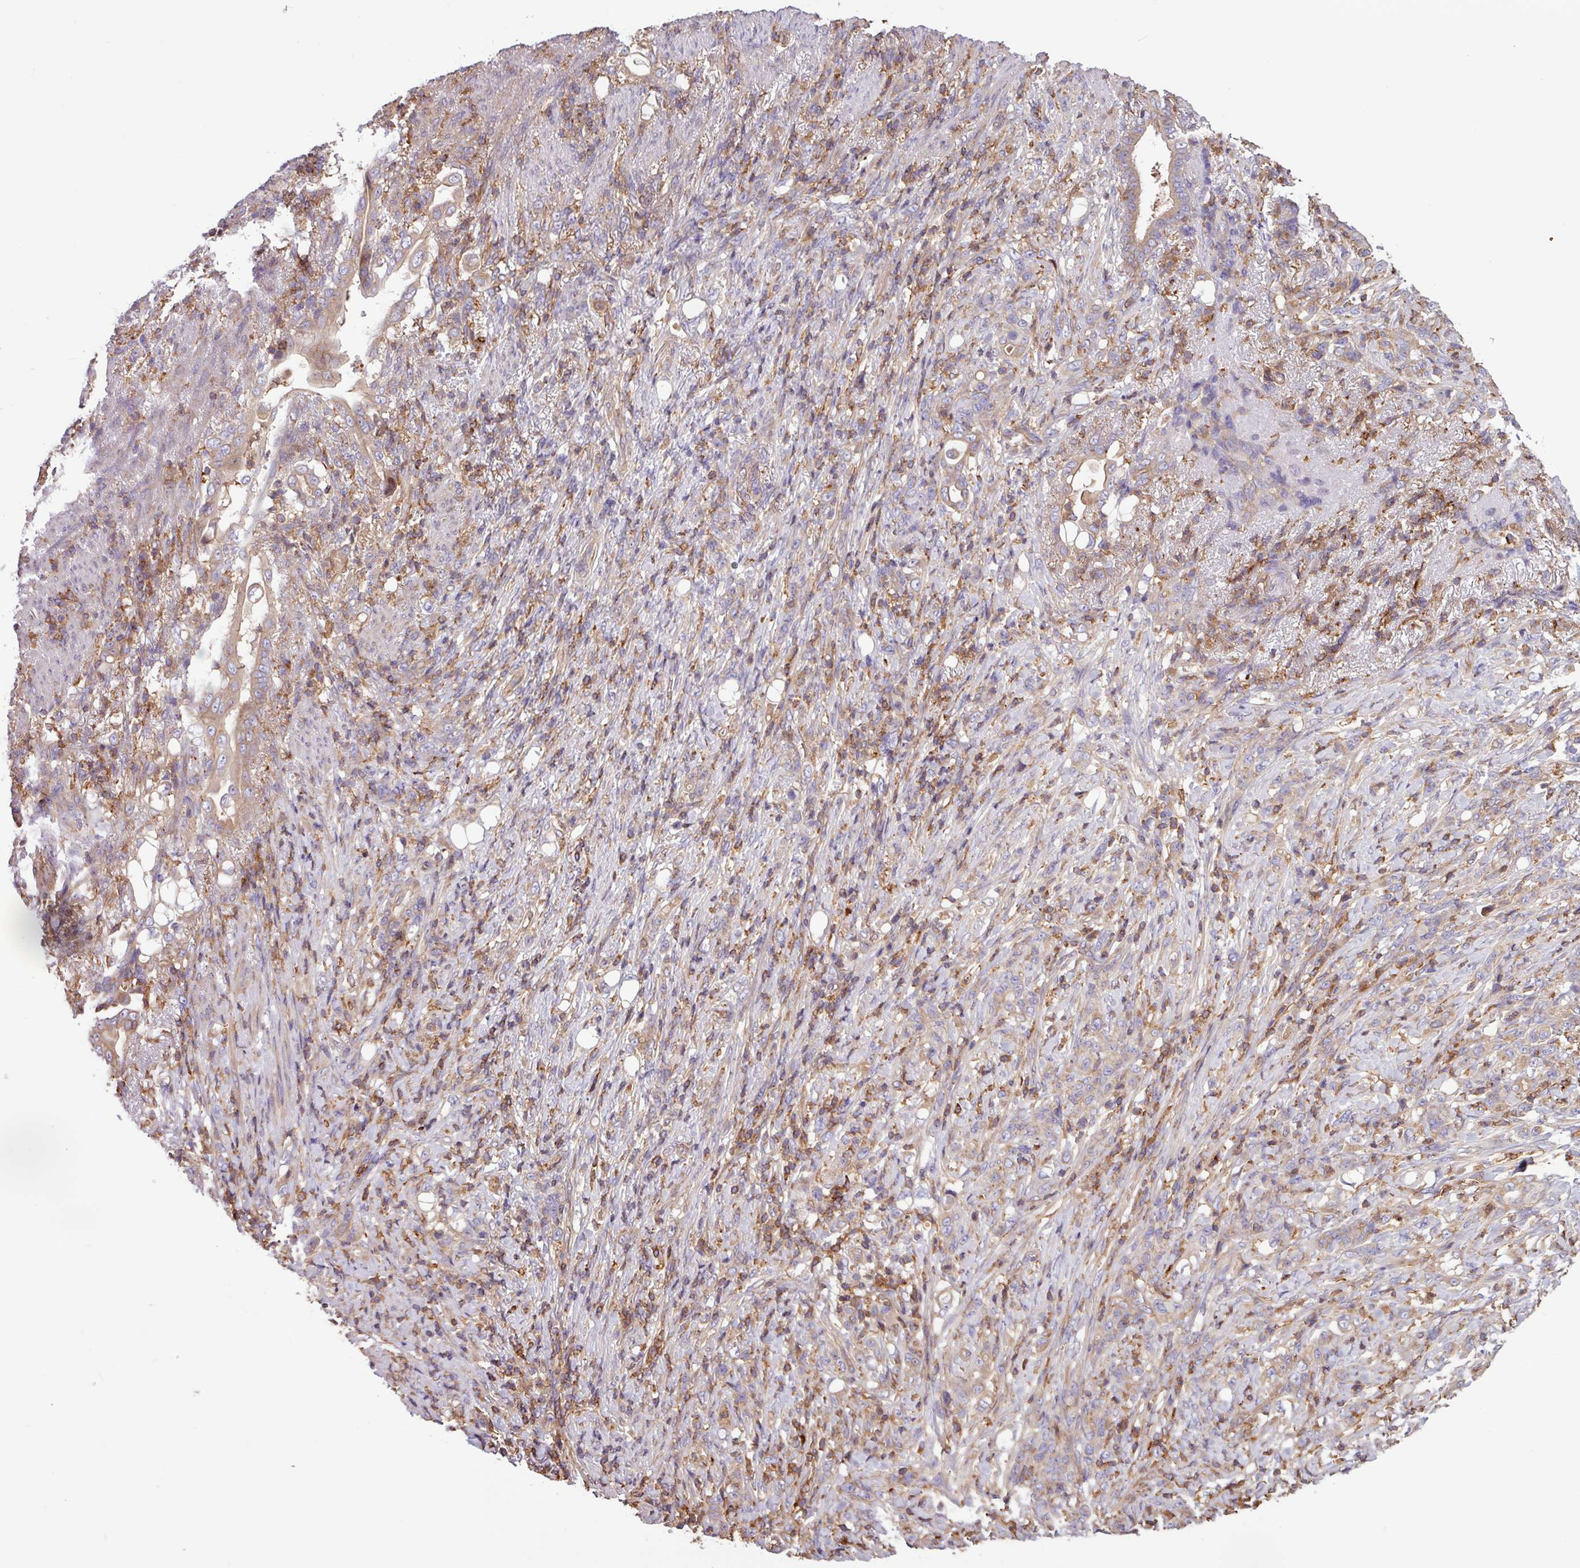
{"staining": {"intensity": "weak", "quantity": "25%-75%", "location": "cytoplasmic/membranous"}, "tissue": "stomach cancer", "cell_type": "Tumor cells", "image_type": "cancer", "snomed": [{"axis": "morphology", "description": "Normal tissue, NOS"}, {"axis": "morphology", "description": "Adenocarcinoma, NOS"}, {"axis": "topography", "description": "Stomach"}], "caption": "A brown stain labels weak cytoplasmic/membranous expression of a protein in human stomach adenocarcinoma tumor cells. The protein is stained brown, and the nuclei are stained in blue (DAB (3,3'-diaminobenzidine) IHC with brightfield microscopy, high magnification).", "gene": "ACTR3", "patient": {"sex": "female", "age": 79}}